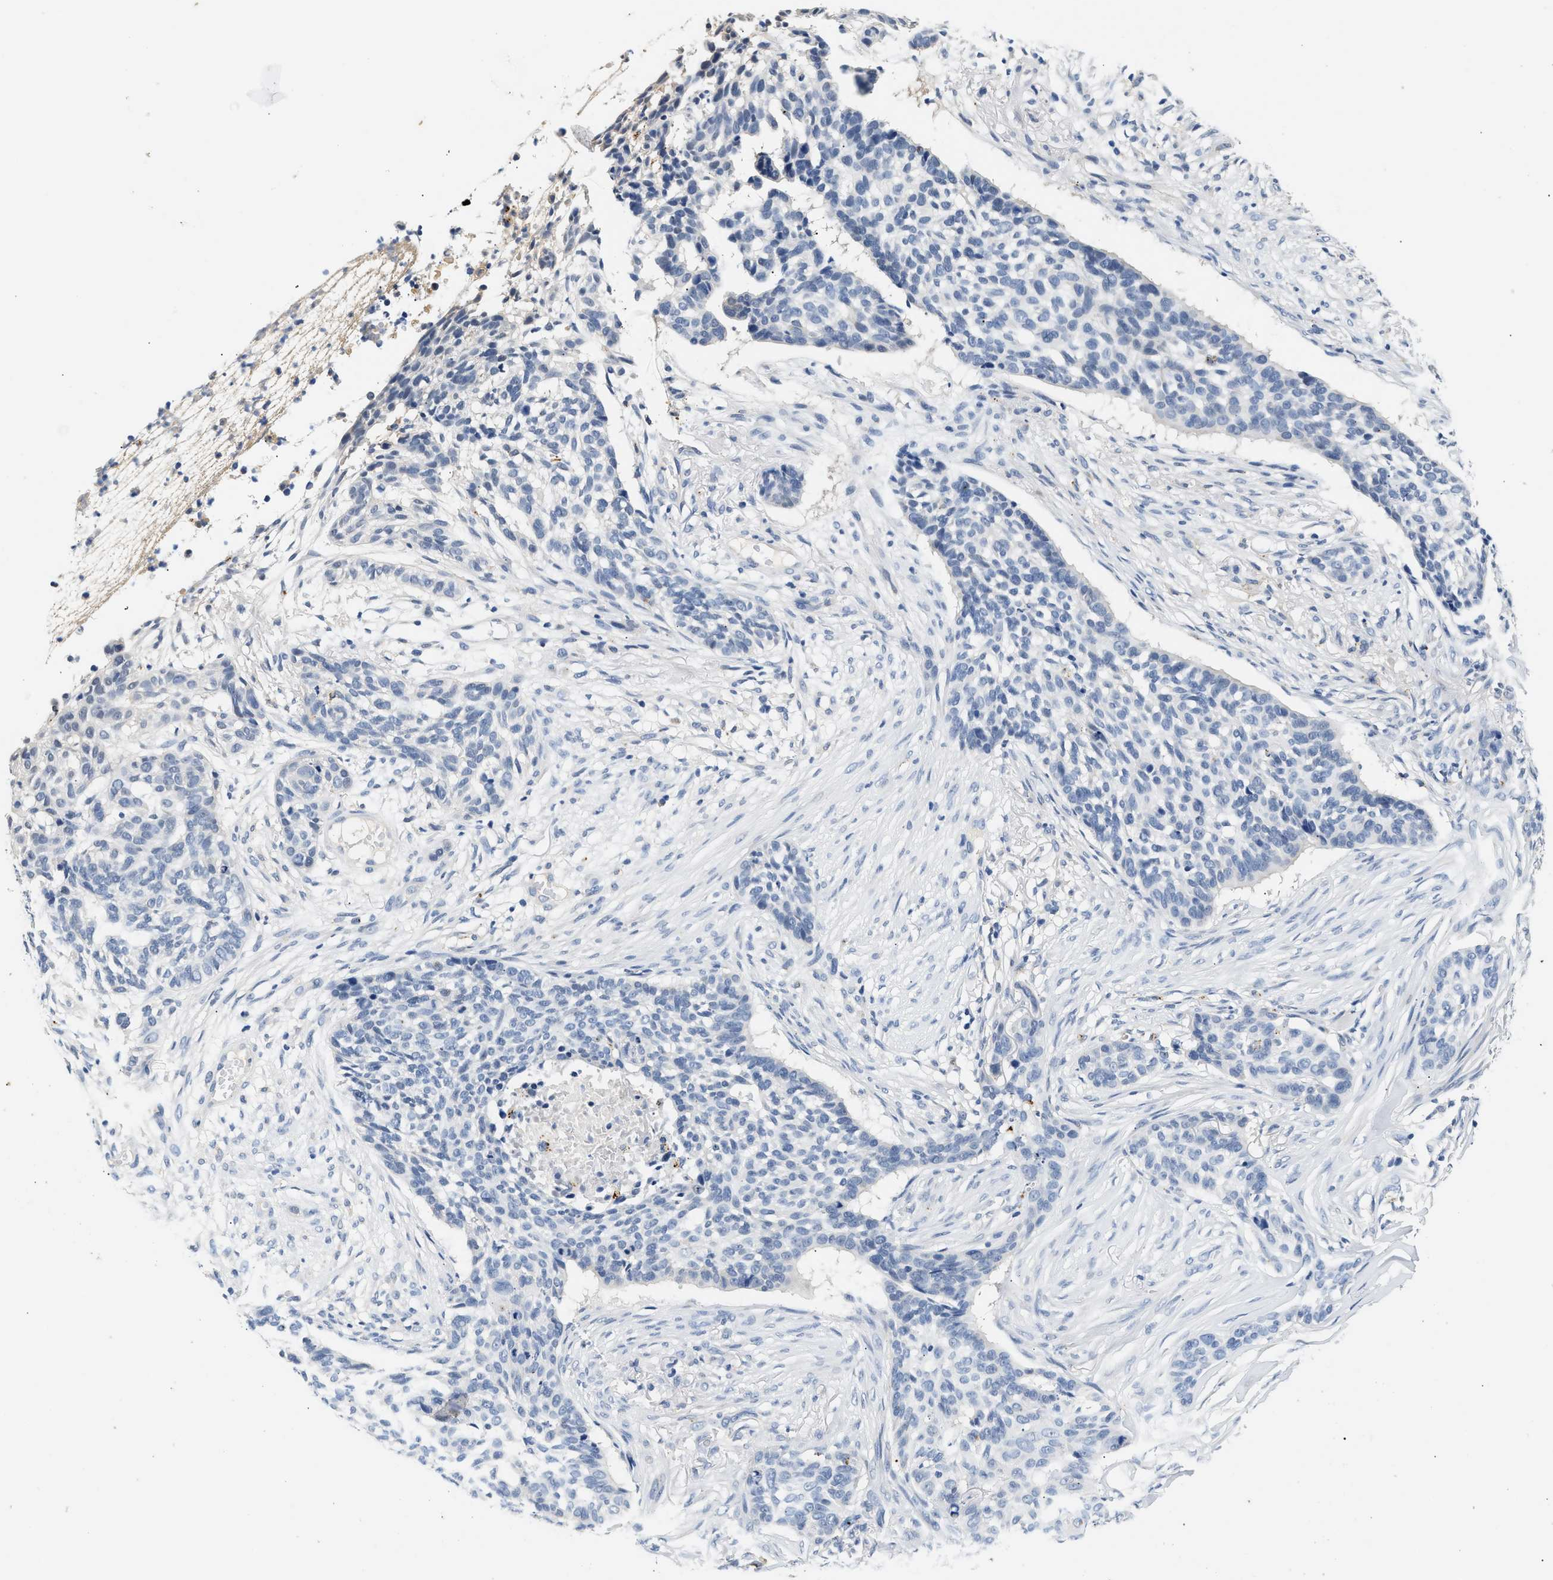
{"staining": {"intensity": "negative", "quantity": "none", "location": "none"}, "tissue": "skin cancer", "cell_type": "Tumor cells", "image_type": "cancer", "snomed": [{"axis": "morphology", "description": "Basal cell carcinoma"}, {"axis": "topography", "description": "Skin"}], "caption": "There is no significant expression in tumor cells of skin basal cell carcinoma.", "gene": "MED22", "patient": {"sex": "male", "age": 85}}